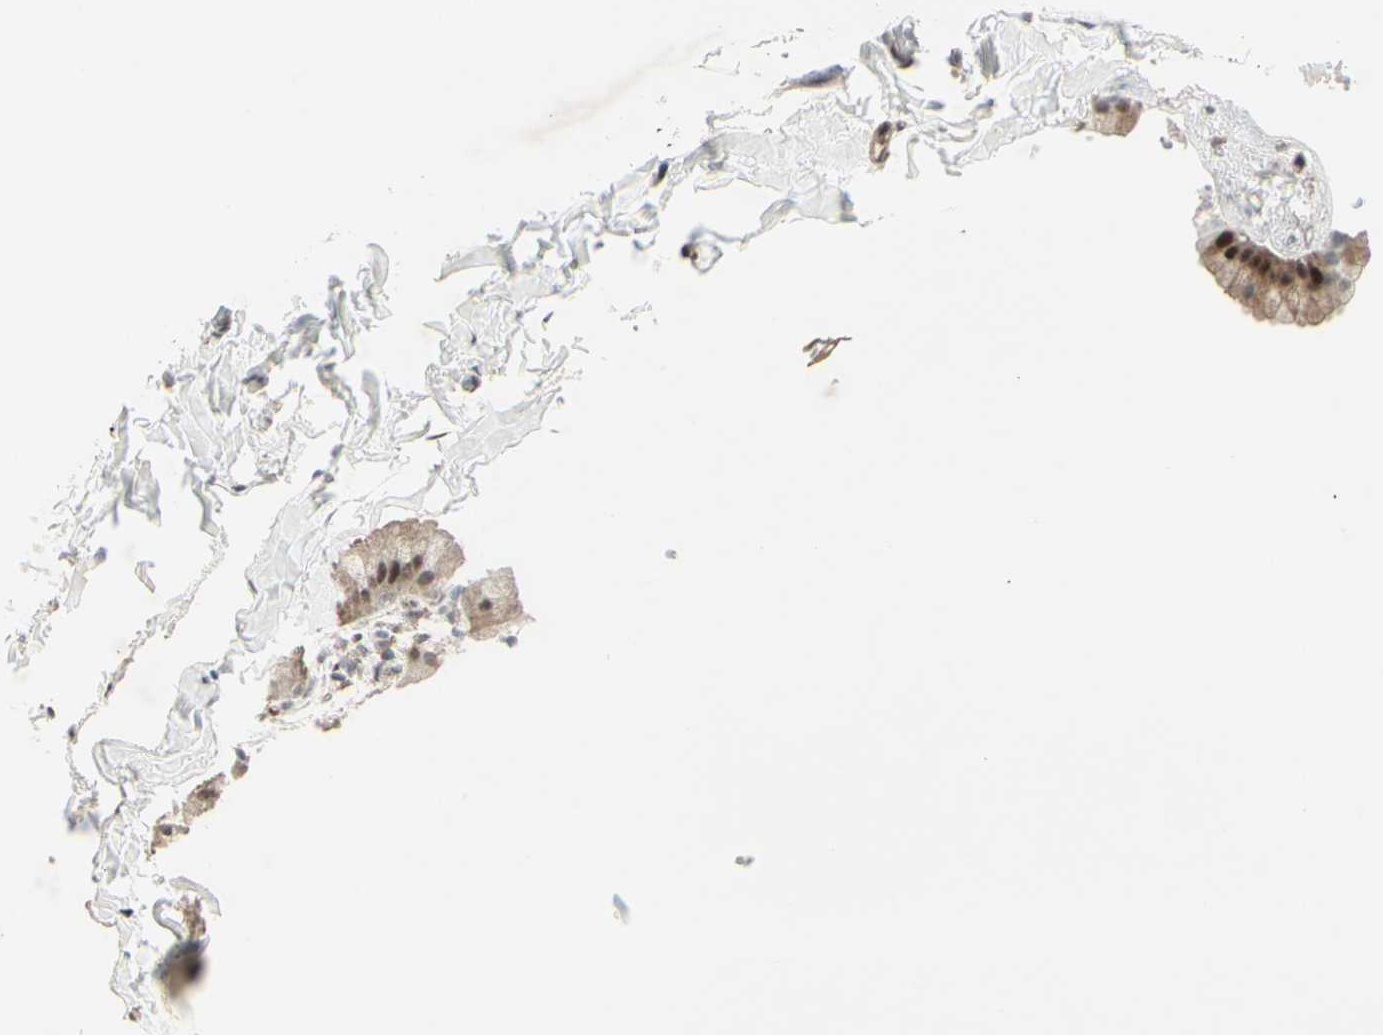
{"staining": {"intensity": "strong", "quantity": "<25%", "location": "nuclear"}, "tissue": "gallbladder", "cell_type": "Glandular cells", "image_type": "normal", "snomed": [{"axis": "morphology", "description": "Normal tissue, NOS"}, {"axis": "topography", "description": "Gallbladder"}], "caption": "Immunohistochemistry (IHC) (DAB (3,3'-diaminobenzidine)) staining of normal human gallbladder reveals strong nuclear protein staining in about <25% of glandular cells.", "gene": "CD33", "patient": {"sex": "female", "age": 64}}